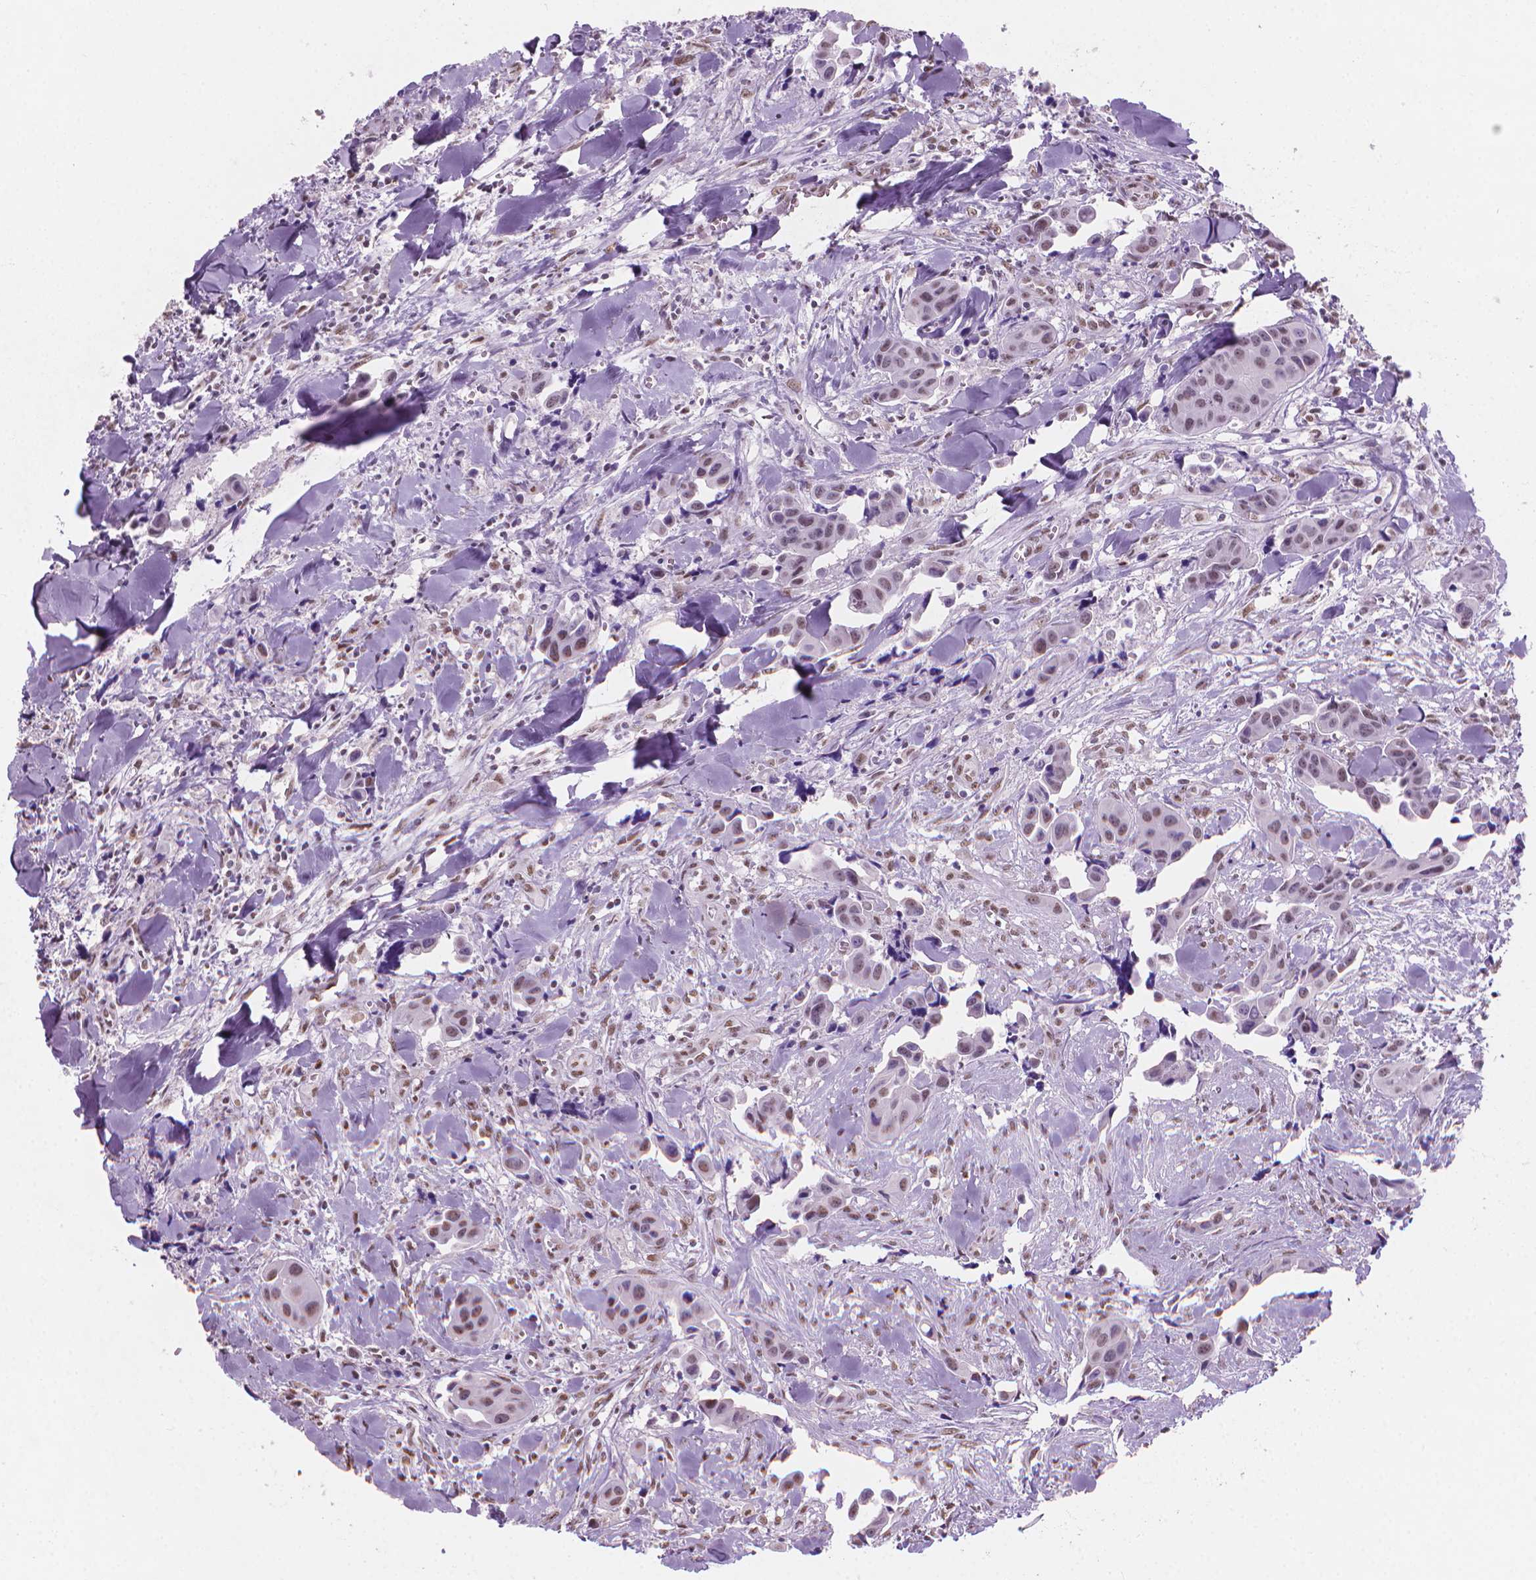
{"staining": {"intensity": "moderate", "quantity": "<25%", "location": "nuclear"}, "tissue": "head and neck cancer", "cell_type": "Tumor cells", "image_type": "cancer", "snomed": [{"axis": "morphology", "description": "Adenocarcinoma, NOS"}, {"axis": "topography", "description": "Head-Neck"}], "caption": "The histopathology image displays immunohistochemical staining of head and neck cancer. There is moderate nuclear staining is present in about <25% of tumor cells.", "gene": "PIAS2", "patient": {"sex": "male", "age": 76}}